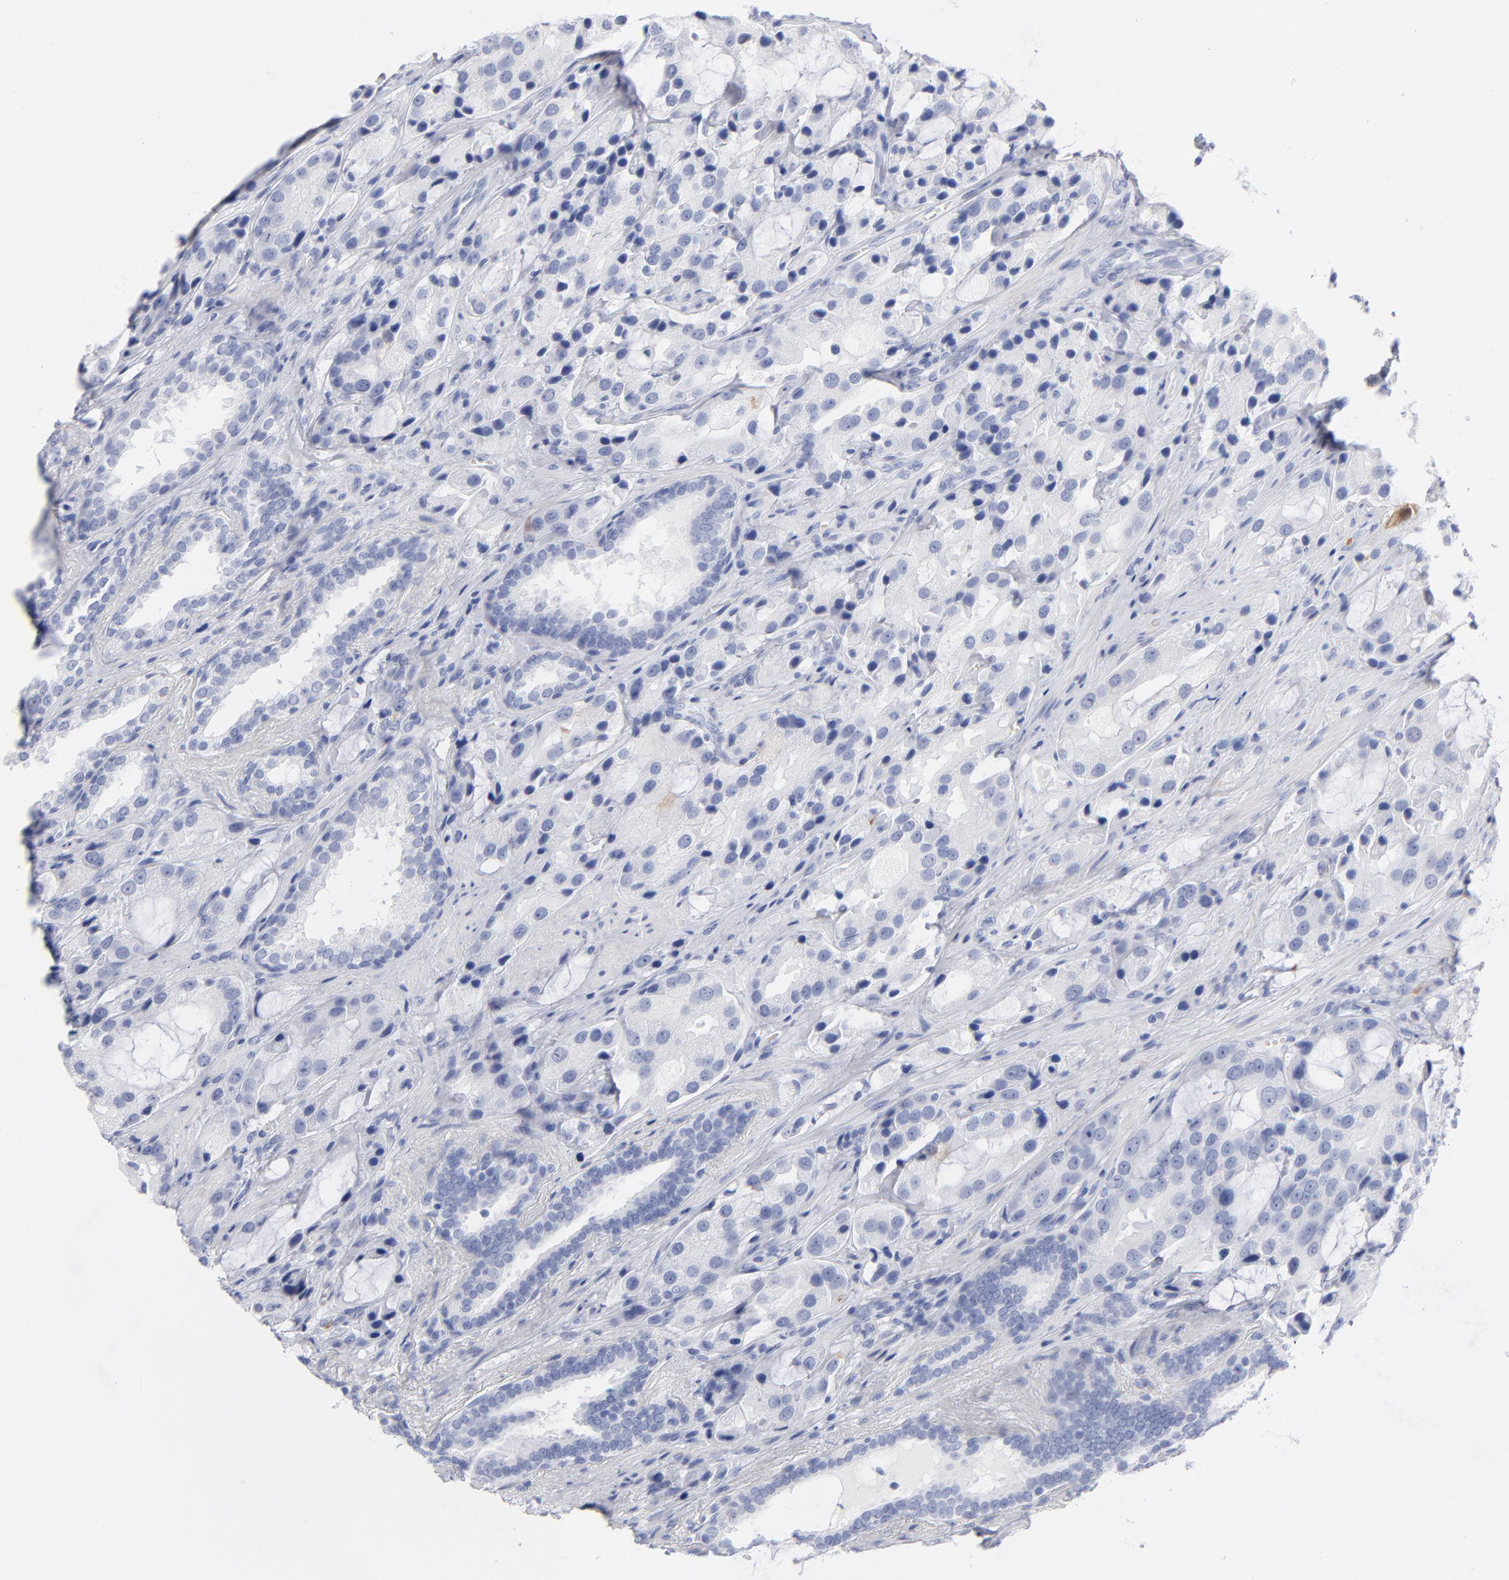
{"staining": {"intensity": "negative", "quantity": "none", "location": "none"}, "tissue": "prostate cancer", "cell_type": "Tumor cells", "image_type": "cancer", "snomed": [{"axis": "morphology", "description": "Adenocarcinoma, High grade"}, {"axis": "topography", "description": "Prostate"}], "caption": "Immunohistochemical staining of human high-grade adenocarcinoma (prostate) exhibits no significant expression in tumor cells.", "gene": "ARG1", "patient": {"sex": "male", "age": 70}}